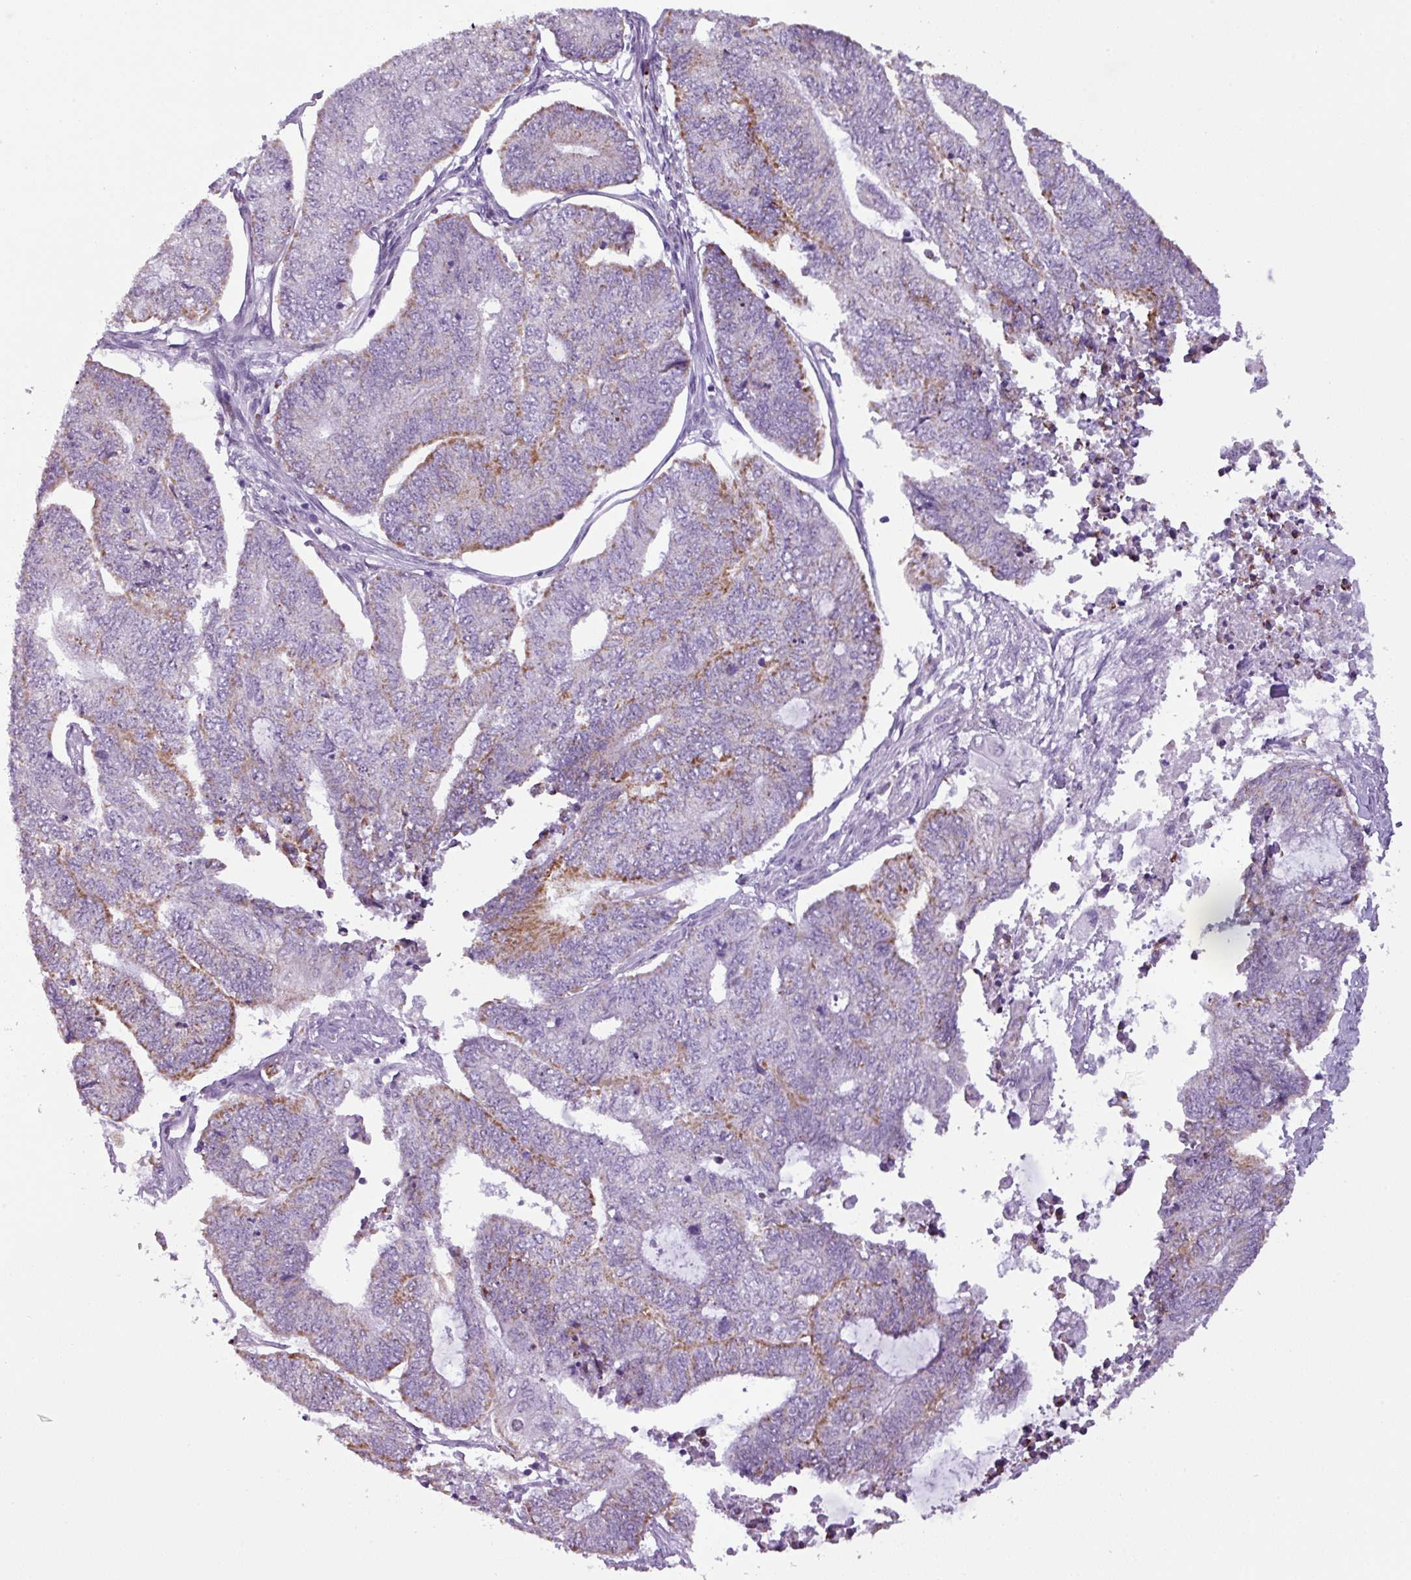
{"staining": {"intensity": "moderate", "quantity": "25%-75%", "location": "cytoplasmic/membranous"}, "tissue": "endometrial cancer", "cell_type": "Tumor cells", "image_type": "cancer", "snomed": [{"axis": "morphology", "description": "Adenocarcinoma, NOS"}, {"axis": "topography", "description": "Uterus"}, {"axis": "topography", "description": "Endometrium"}], "caption": "Protein expression analysis of endometrial cancer (adenocarcinoma) shows moderate cytoplasmic/membranous positivity in approximately 25%-75% of tumor cells.", "gene": "ZNF667", "patient": {"sex": "female", "age": 70}}